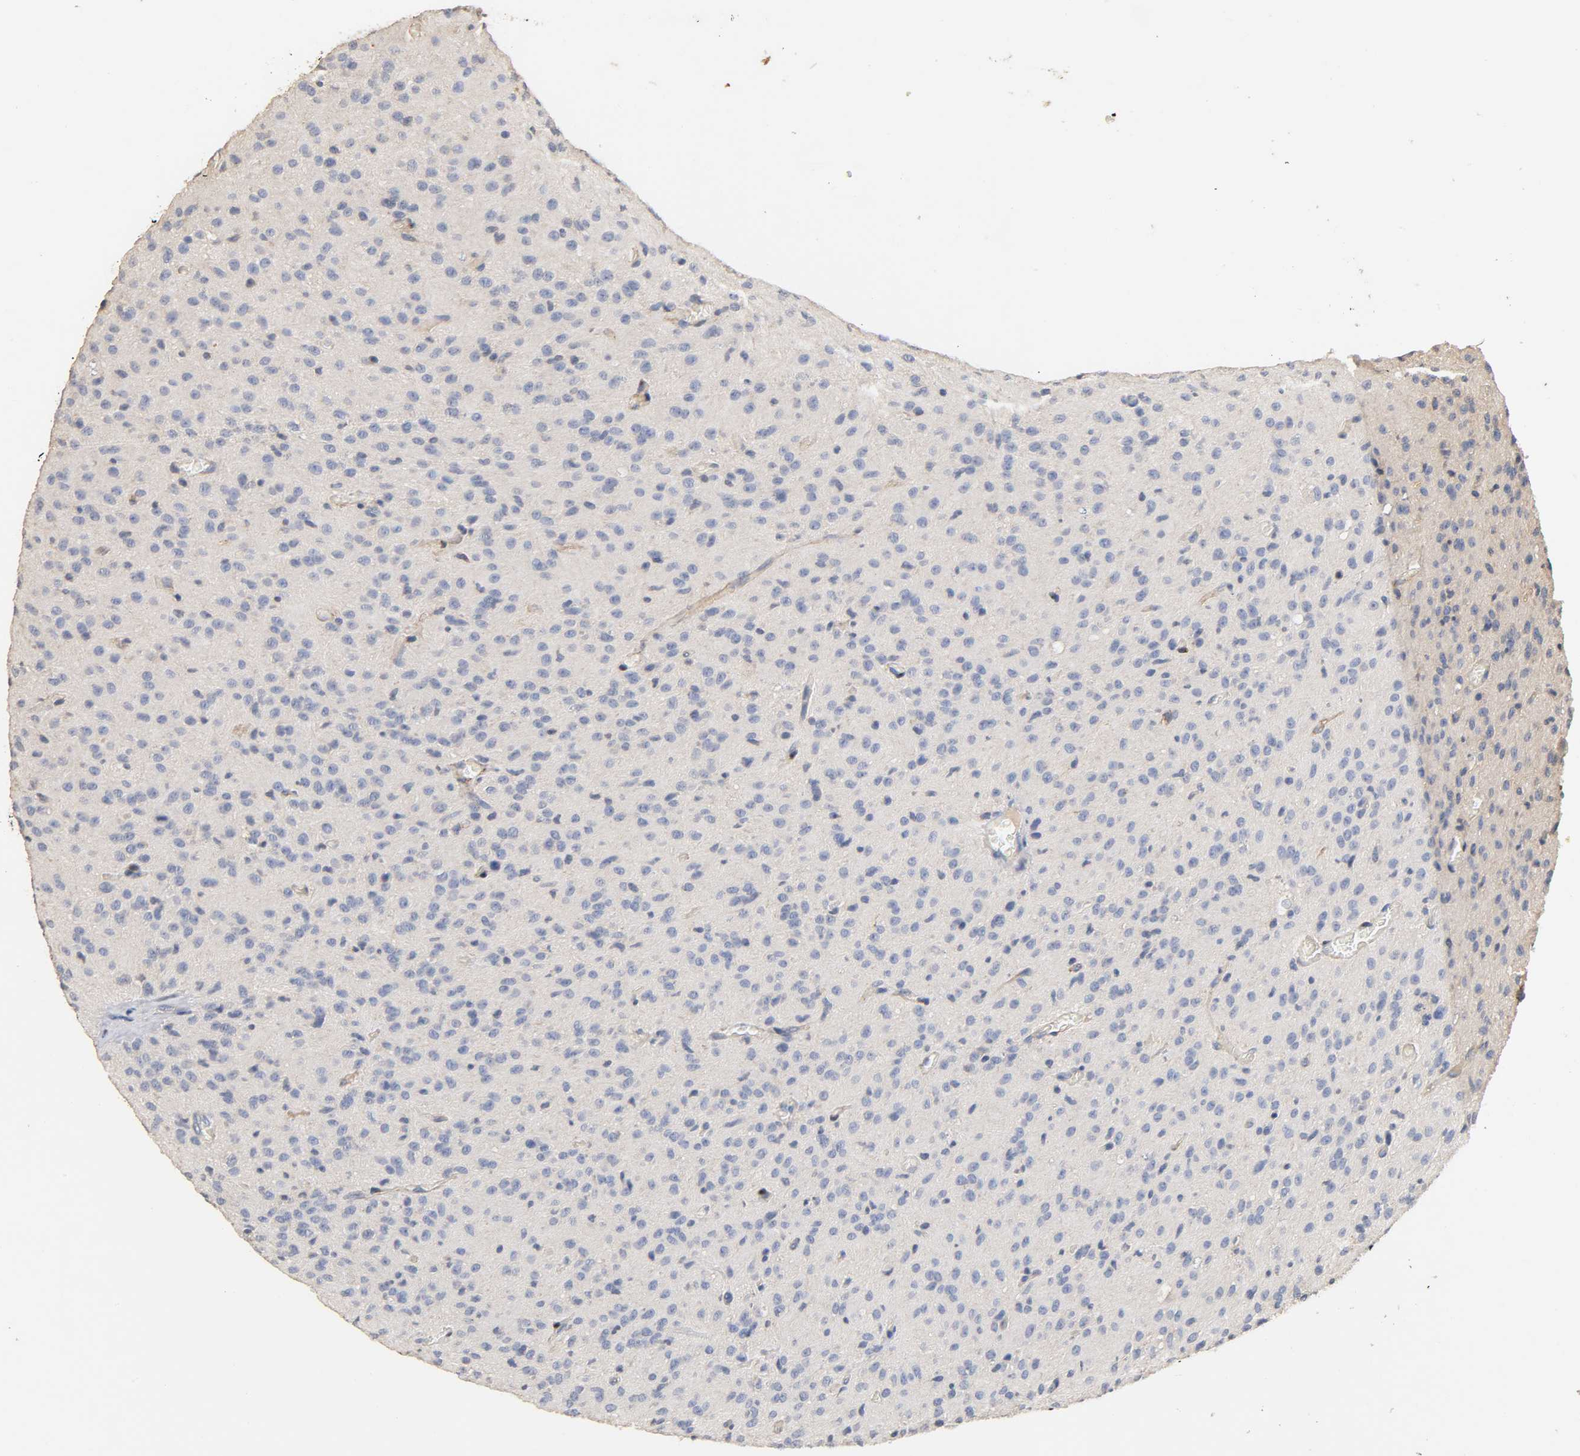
{"staining": {"intensity": "negative", "quantity": "none", "location": "none"}, "tissue": "glioma", "cell_type": "Tumor cells", "image_type": "cancer", "snomed": [{"axis": "morphology", "description": "Glioma, malignant, High grade"}, {"axis": "topography", "description": "Brain"}], "caption": "Immunohistochemistry of human high-grade glioma (malignant) displays no positivity in tumor cells.", "gene": "IFITM3", "patient": {"sex": "female", "age": 59}}